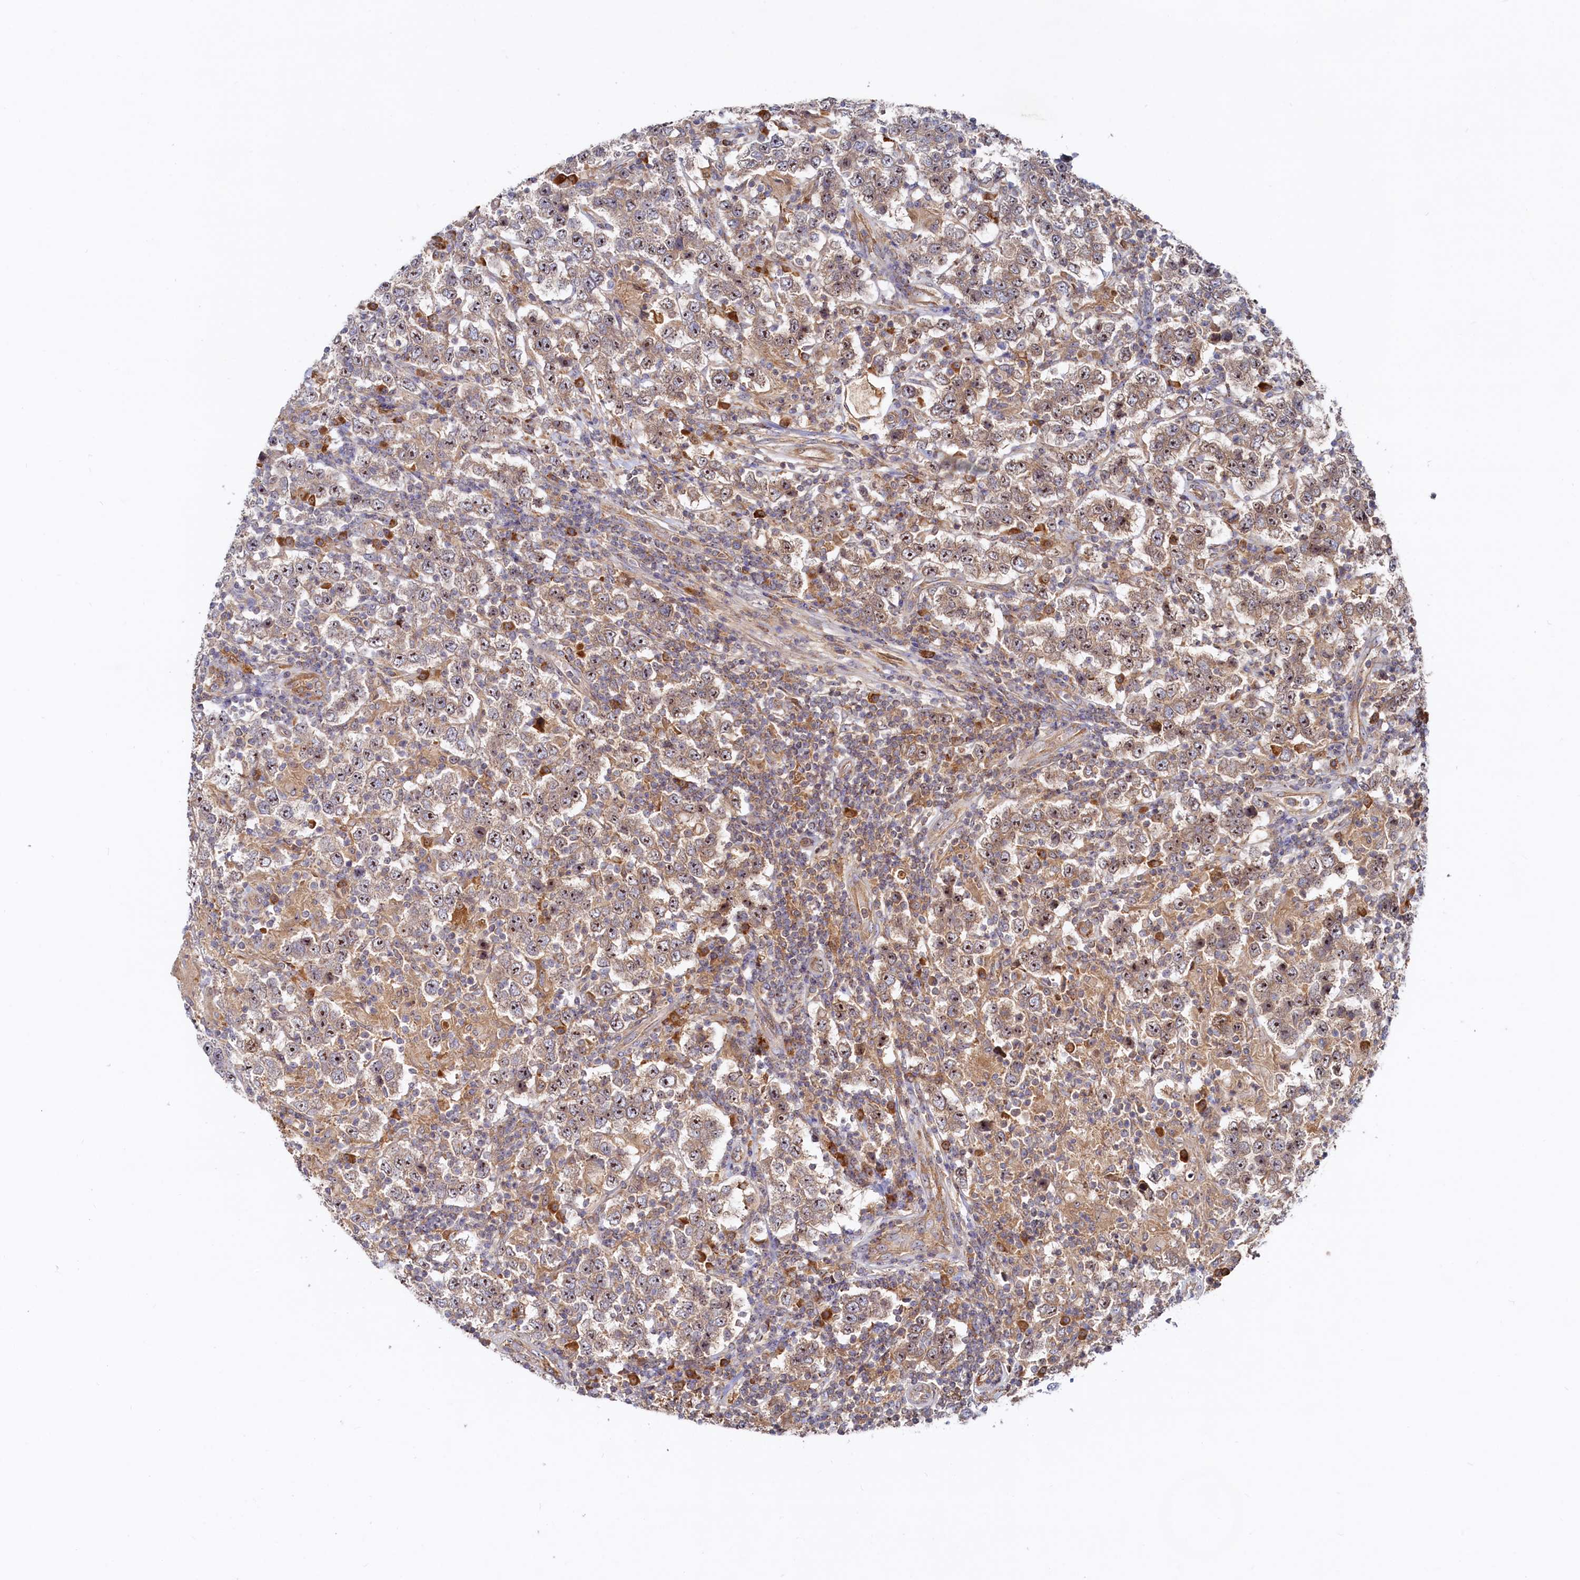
{"staining": {"intensity": "moderate", "quantity": "25%-75%", "location": "cytoplasmic/membranous,nuclear"}, "tissue": "testis cancer", "cell_type": "Tumor cells", "image_type": "cancer", "snomed": [{"axis": "morphology", "description": "Normal tissue, NOS"}, {"axis": "morphology", "description": "Urothelial carcinoma, High grade"}, {"axis": "morphology", "description": "Seminoma, NOS"}, {"axis": "morphology", "description": "Carcinoma, Embryonal, NOS"}, {"axis": "topography", "description": "Urinary bladder"}, {"axis": "topography", "description": "Testis"}], "caption": "Immunohistochemical staining of testis cancer (high-grade urothelial carcinoma) exhibits moderate cytoplasmic/membranous and nuclear protein positivity in approximately 25%-75% of tumor cells.", "gene": "RGS7BP", "patient": {"sex": "male", "age": 41}}